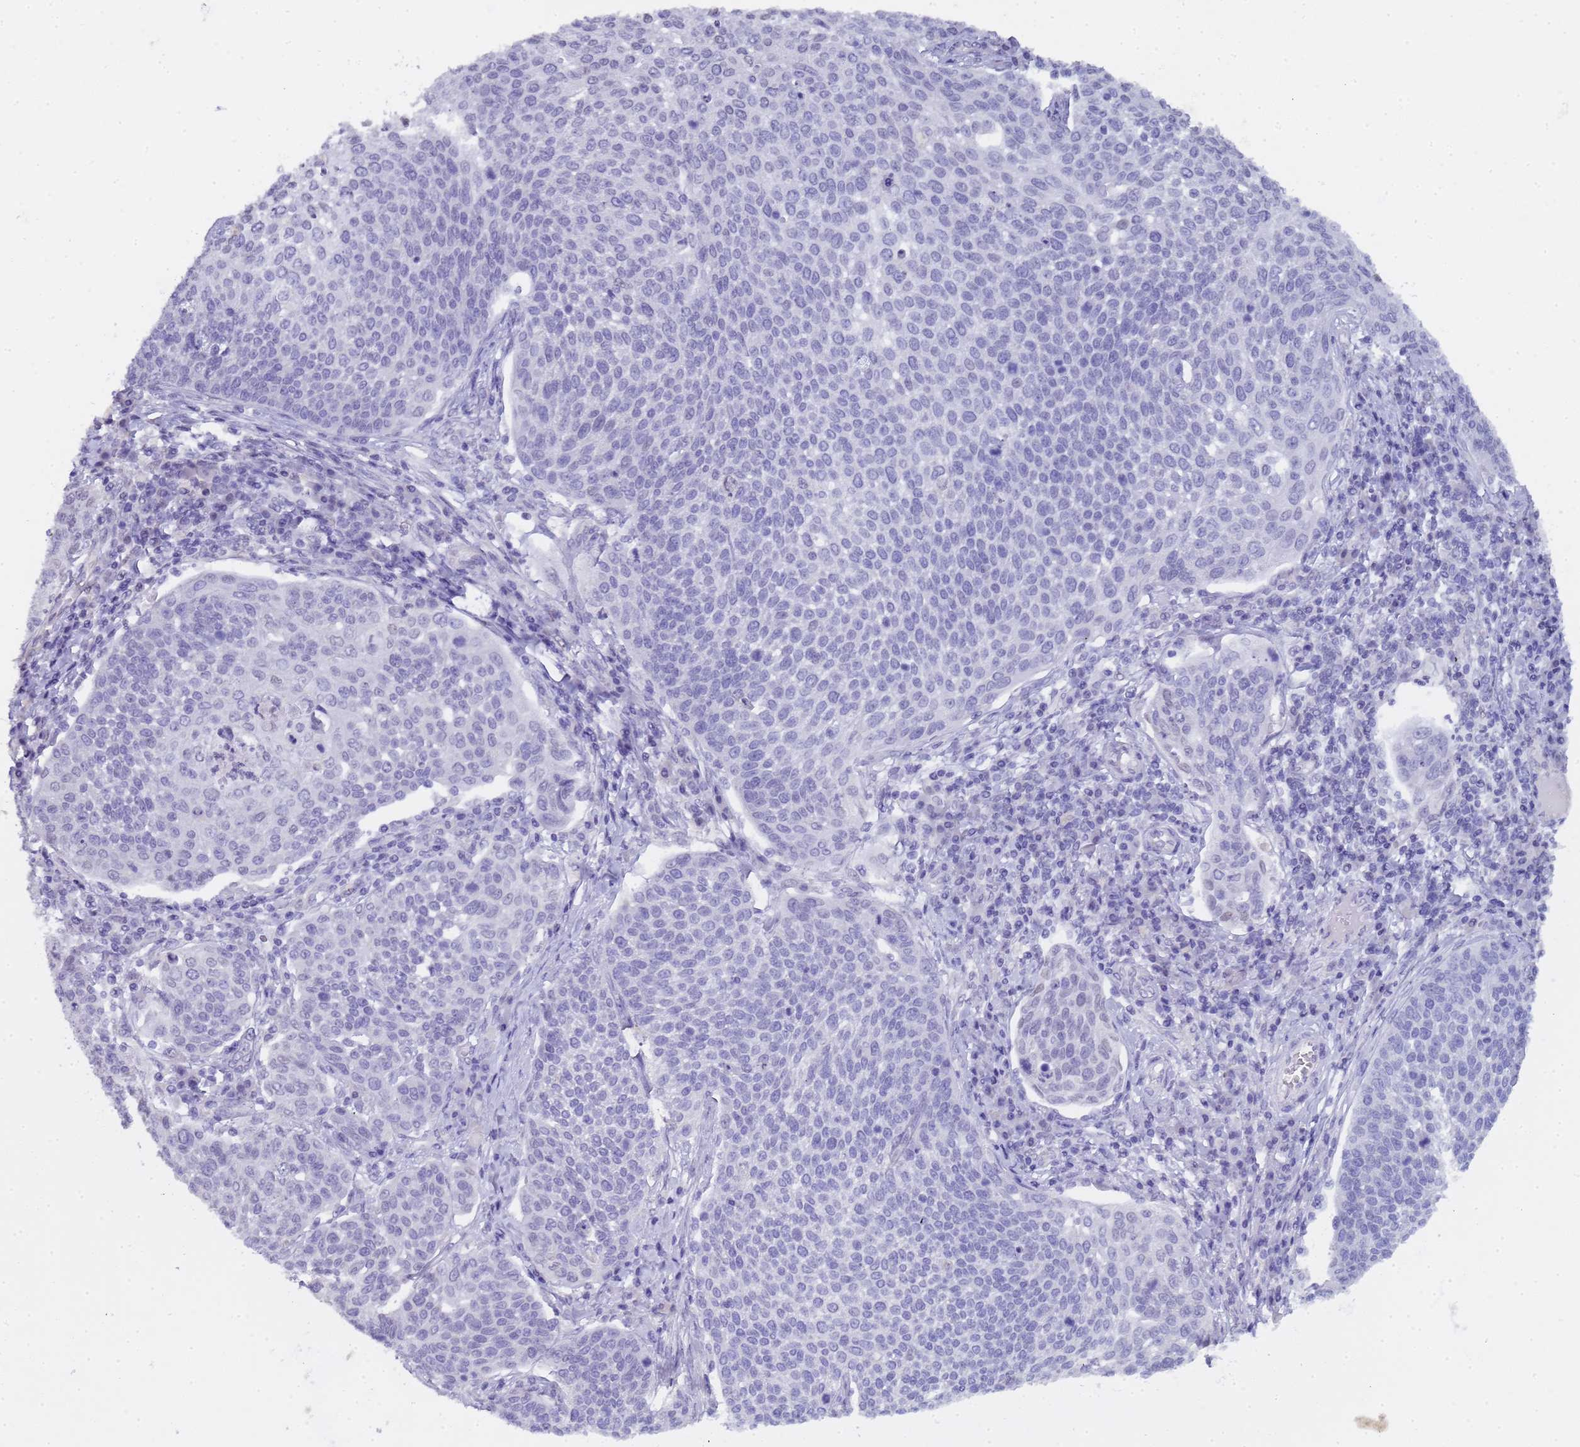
{"staining": {"intensity": "negative", "quantity": "none", "location": "none"}, "tissue": "cervical cancer", "cell_type": "Tumor cells", "image_type": "cancer", "snomed": [{"axis": "morphology", "description": "Squamous cell carcinoma, NOS"}, {"axis": "topography", "description": "Cervix"}], "caption": "IHC photomicrograph of neoplastic tissue: human squamous cell carcinoma (cervical) stained with DAB displays no significant protein positivity in tumor cells. (Stains: DAB (3,3'-diaminobenzidine) IHC with hematoxylin counter stain, Microscopy: brightfield microscopy at high magnification).", "gene": "CTRC", "patient": {"sex": "female", "age": 34}}